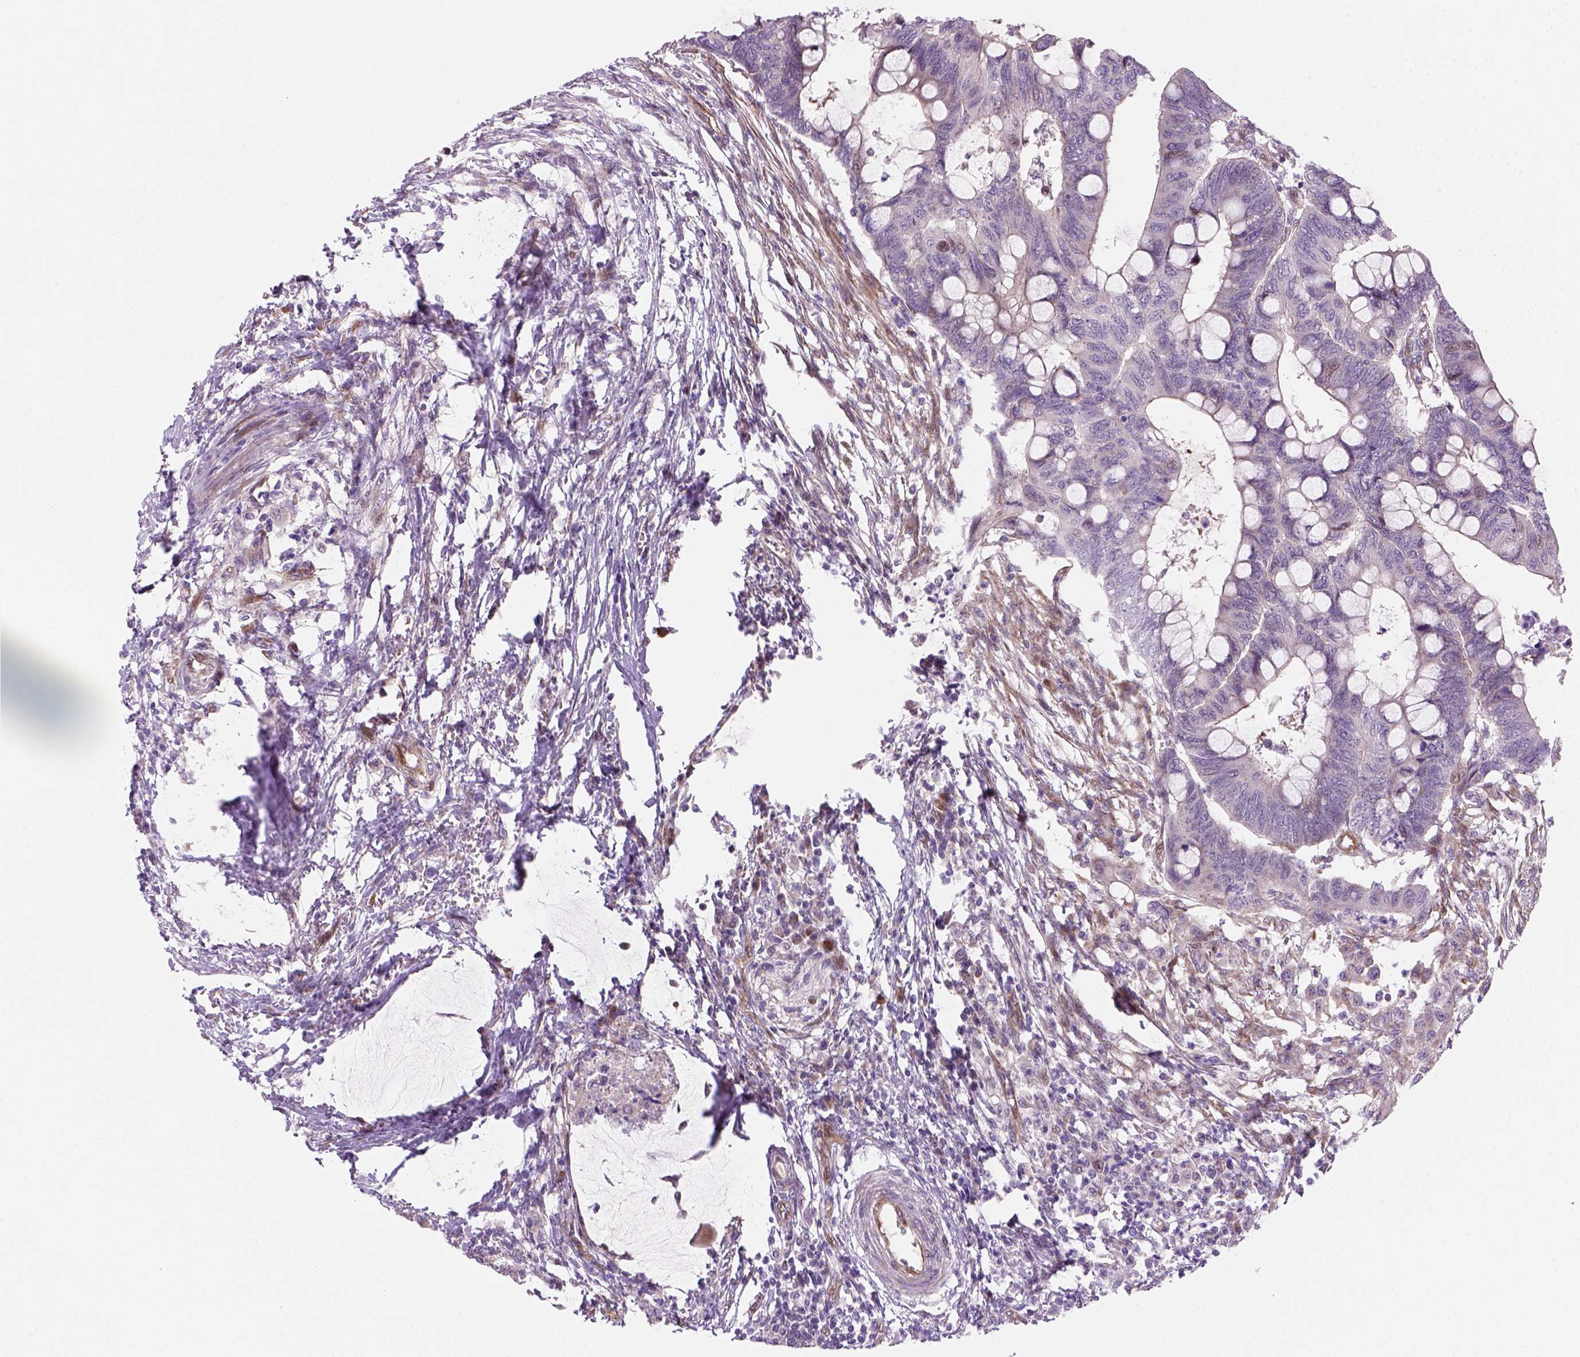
{"staining": {"intensity": "negative", "quantity": "none", "location": "none"}, "tissue": "colorectal cancer", "cell_type": "Tumor cells", "image_type": "cancer", "snomed": [{"axis": "morphology", "description": "Normal tissue, NOS"}, {"axis": "morphology", "description": "Adenocarcinoma, NOS"}, {"axis": "topography", "description": "Rectum"}, {"axis": "topography", "description": "Peripheral nerve tissue"}], "caption": "This is a micrograph of immunohistochemistry staining of colorectal cancer (adenocarcinoma), which shows no positivity in tumor cells.", "gene": "VSTM5", "patient": {"sex": "male", "age": 92}}